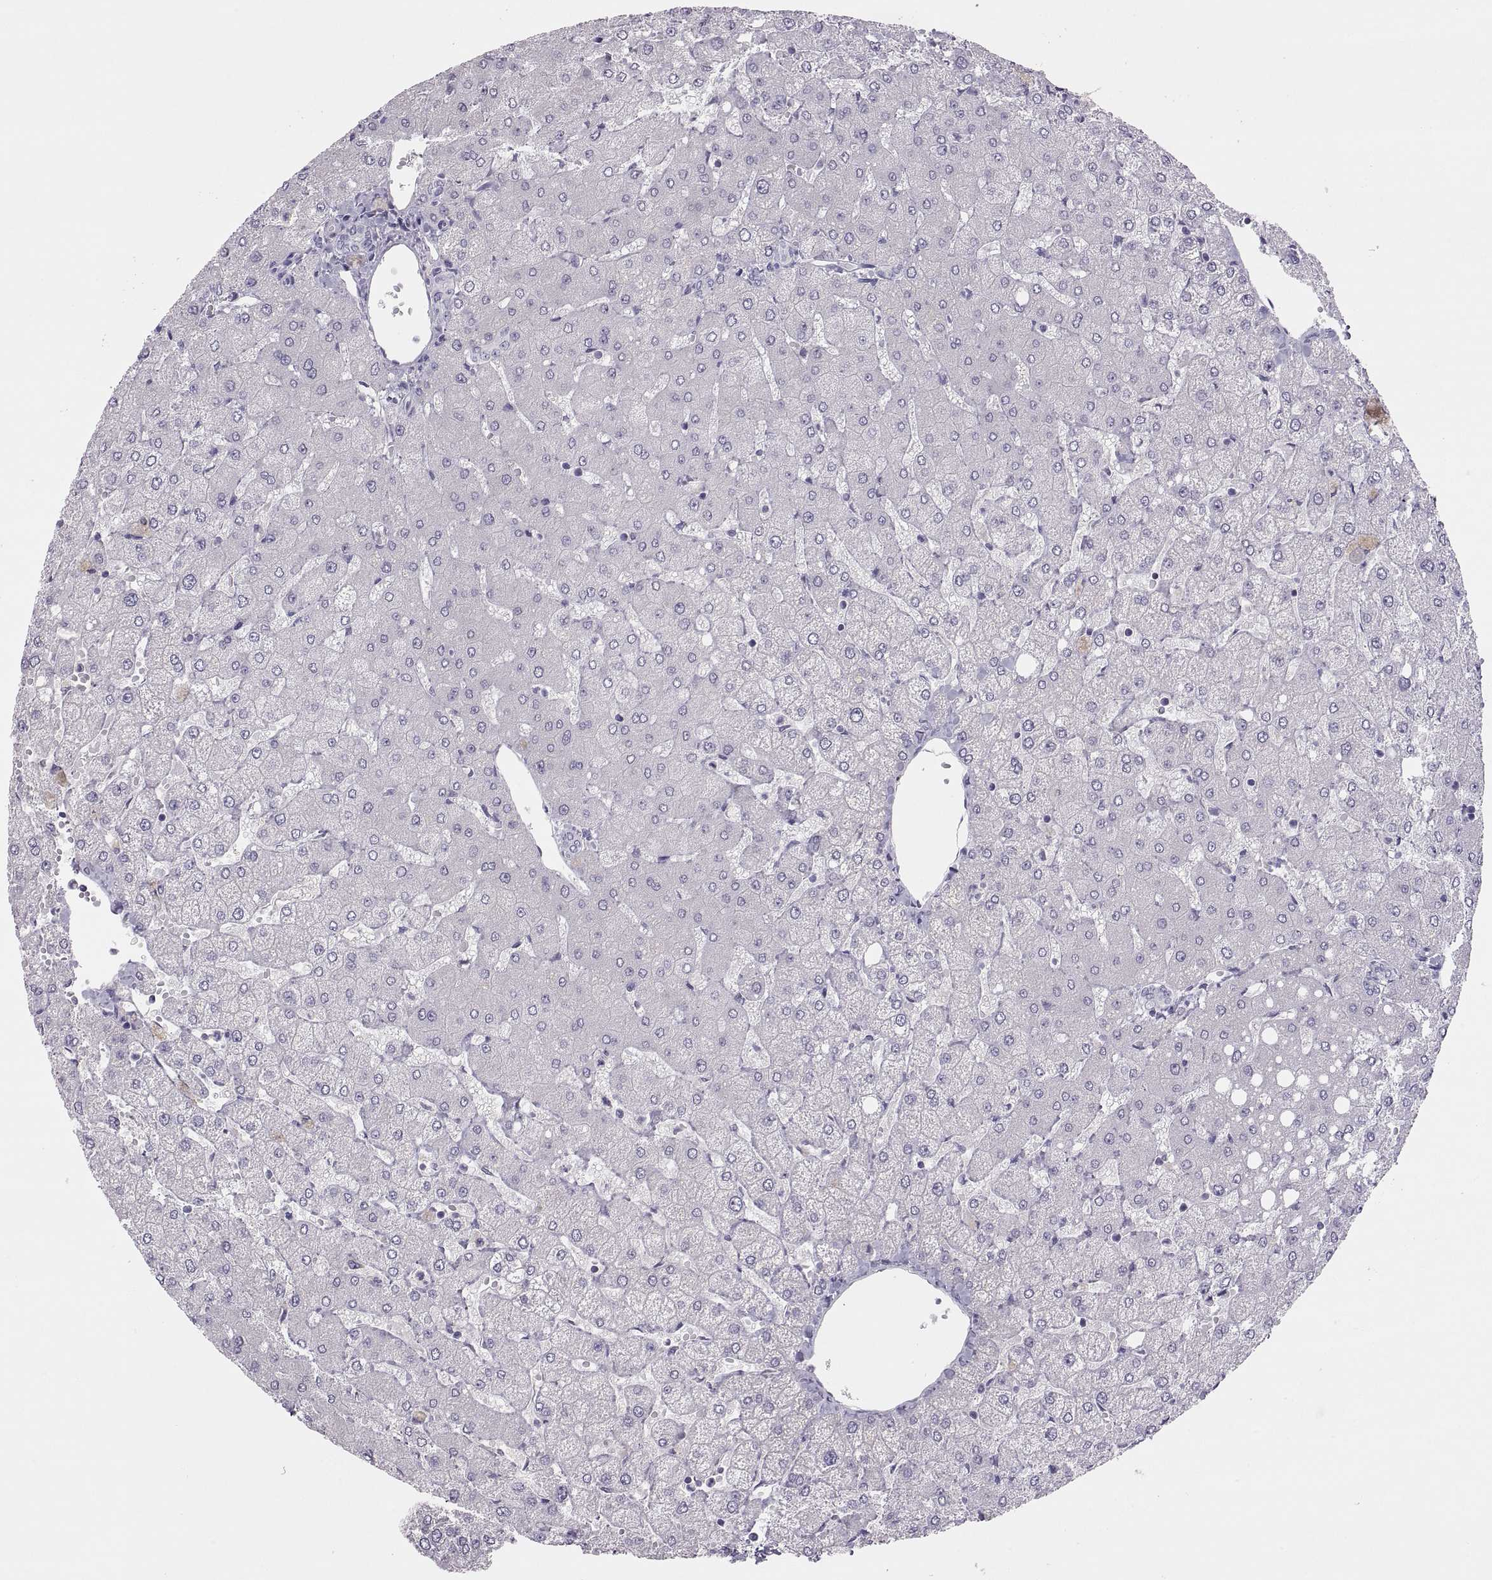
{"staining": {"intensity": "negative", "quantity": "none", "location": "none"}, "tissue": "liver", "cell_type": "Cholangiocytes", "image_type": "normal", "snomed": [{"axis": "morphology", "description": "Normal tissue, NOS"}, {"axis": "topography", "description": "Liver"}], "caption": "Immunohistochemistry (IHC) image of unremarkable liver: human liver stained with DAB shows no significant protein staining in cholangiocytes.", "gene": "TBX19", "patient": {"sex": "female", "age": 54}}